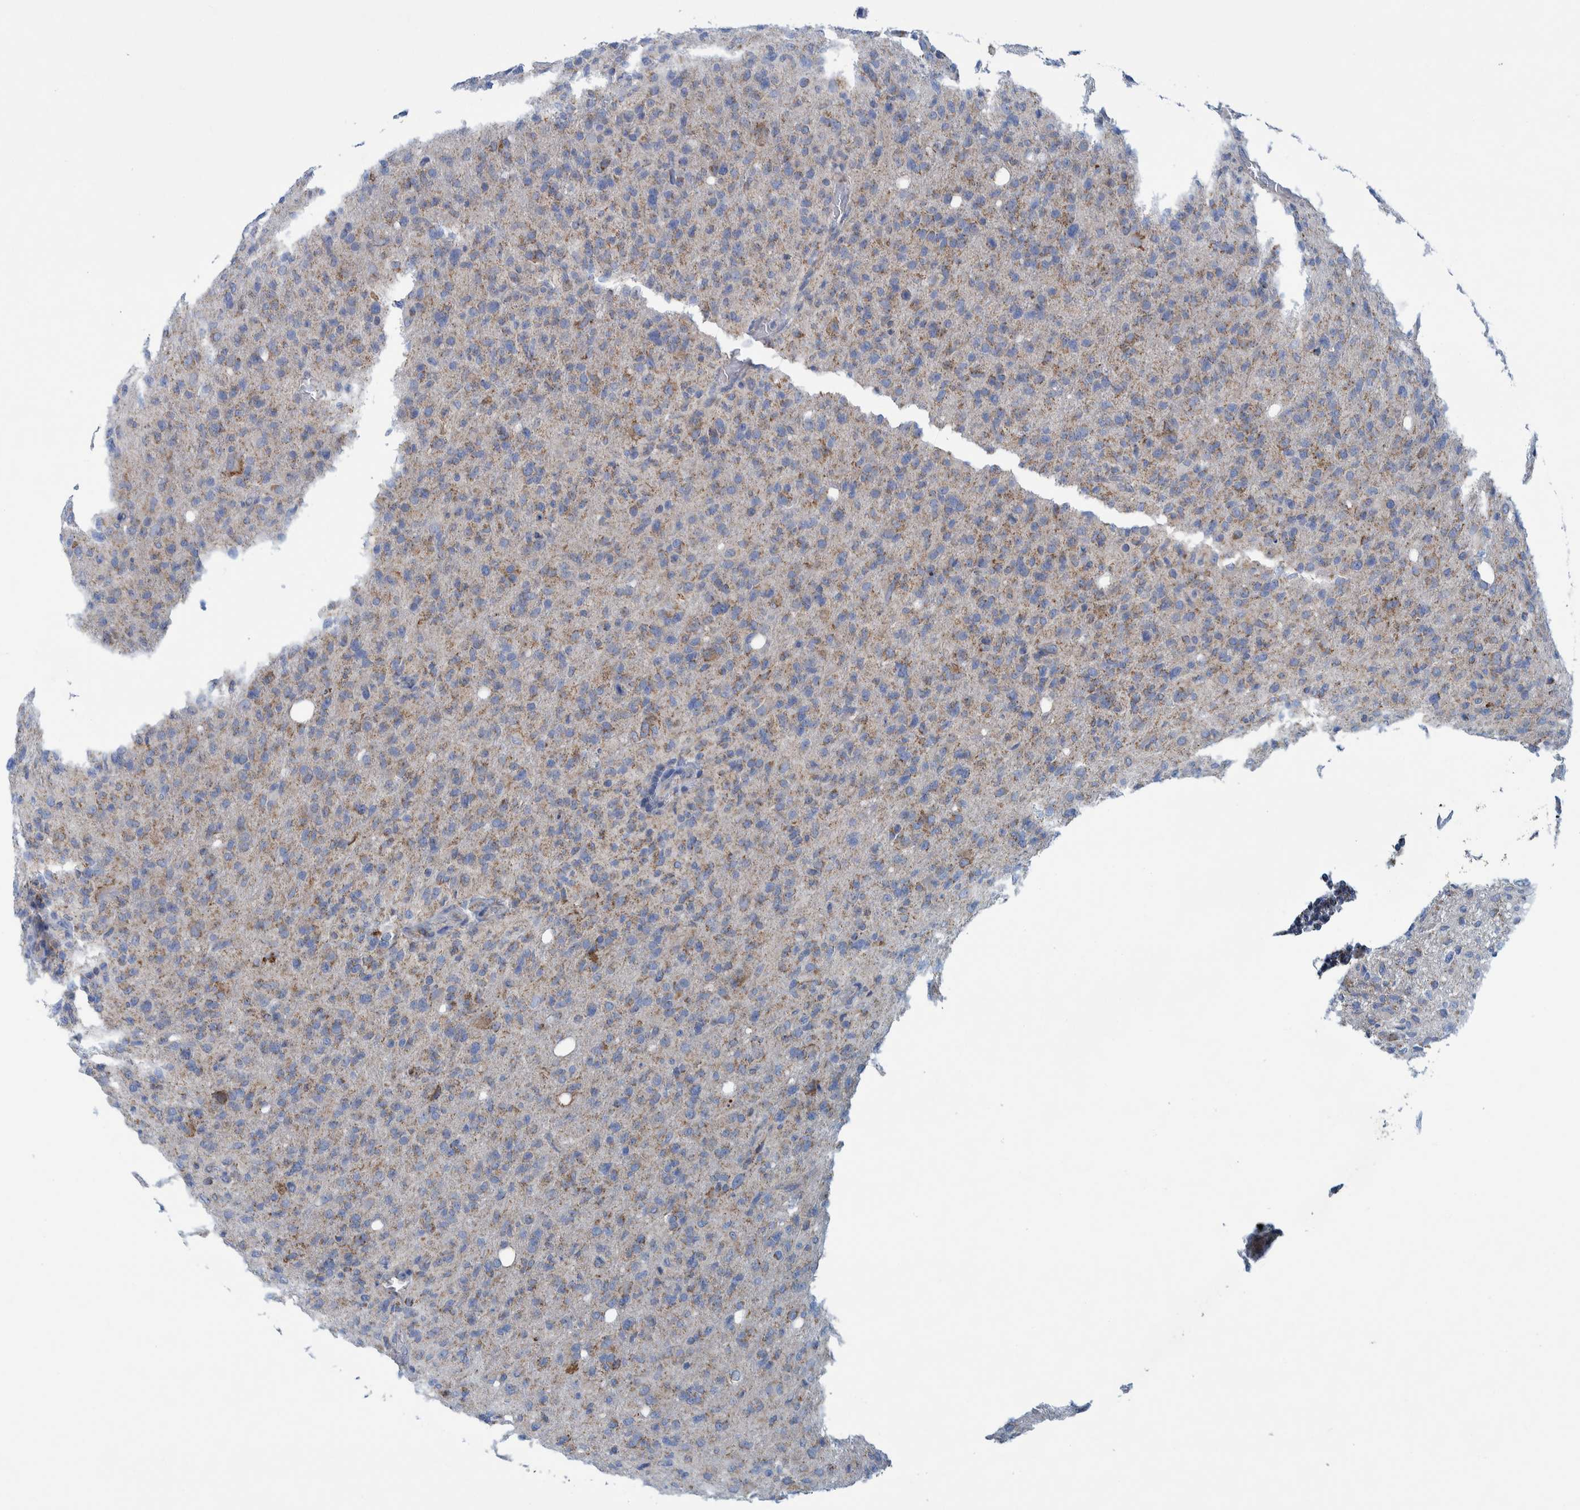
{"staining": {"intensity": "weak", "quantity": "25%-75%", "location": "cytoplasmic/membranous"}, "tissue": "glioma", "cell_type": "Tumor cells", "image_type": "cancer", "snomed": [{"axis": "morphology", "description": "Glioma, malignant, High grade"}, {"axis": "topography", "description": "Brain"}], "caption": "Brown immunohistochemical staining in malignant glioma (high-grade) reveals weak cytoplasmic/membranous positivity in approximately 25%-75% of tumor cells. Immunohistochemistry (ihc) stains the protein of interest in brown and the nuclei are stained blue.", "gene": "MRPS7", "patient": {"sex": "female", "age": 57}}